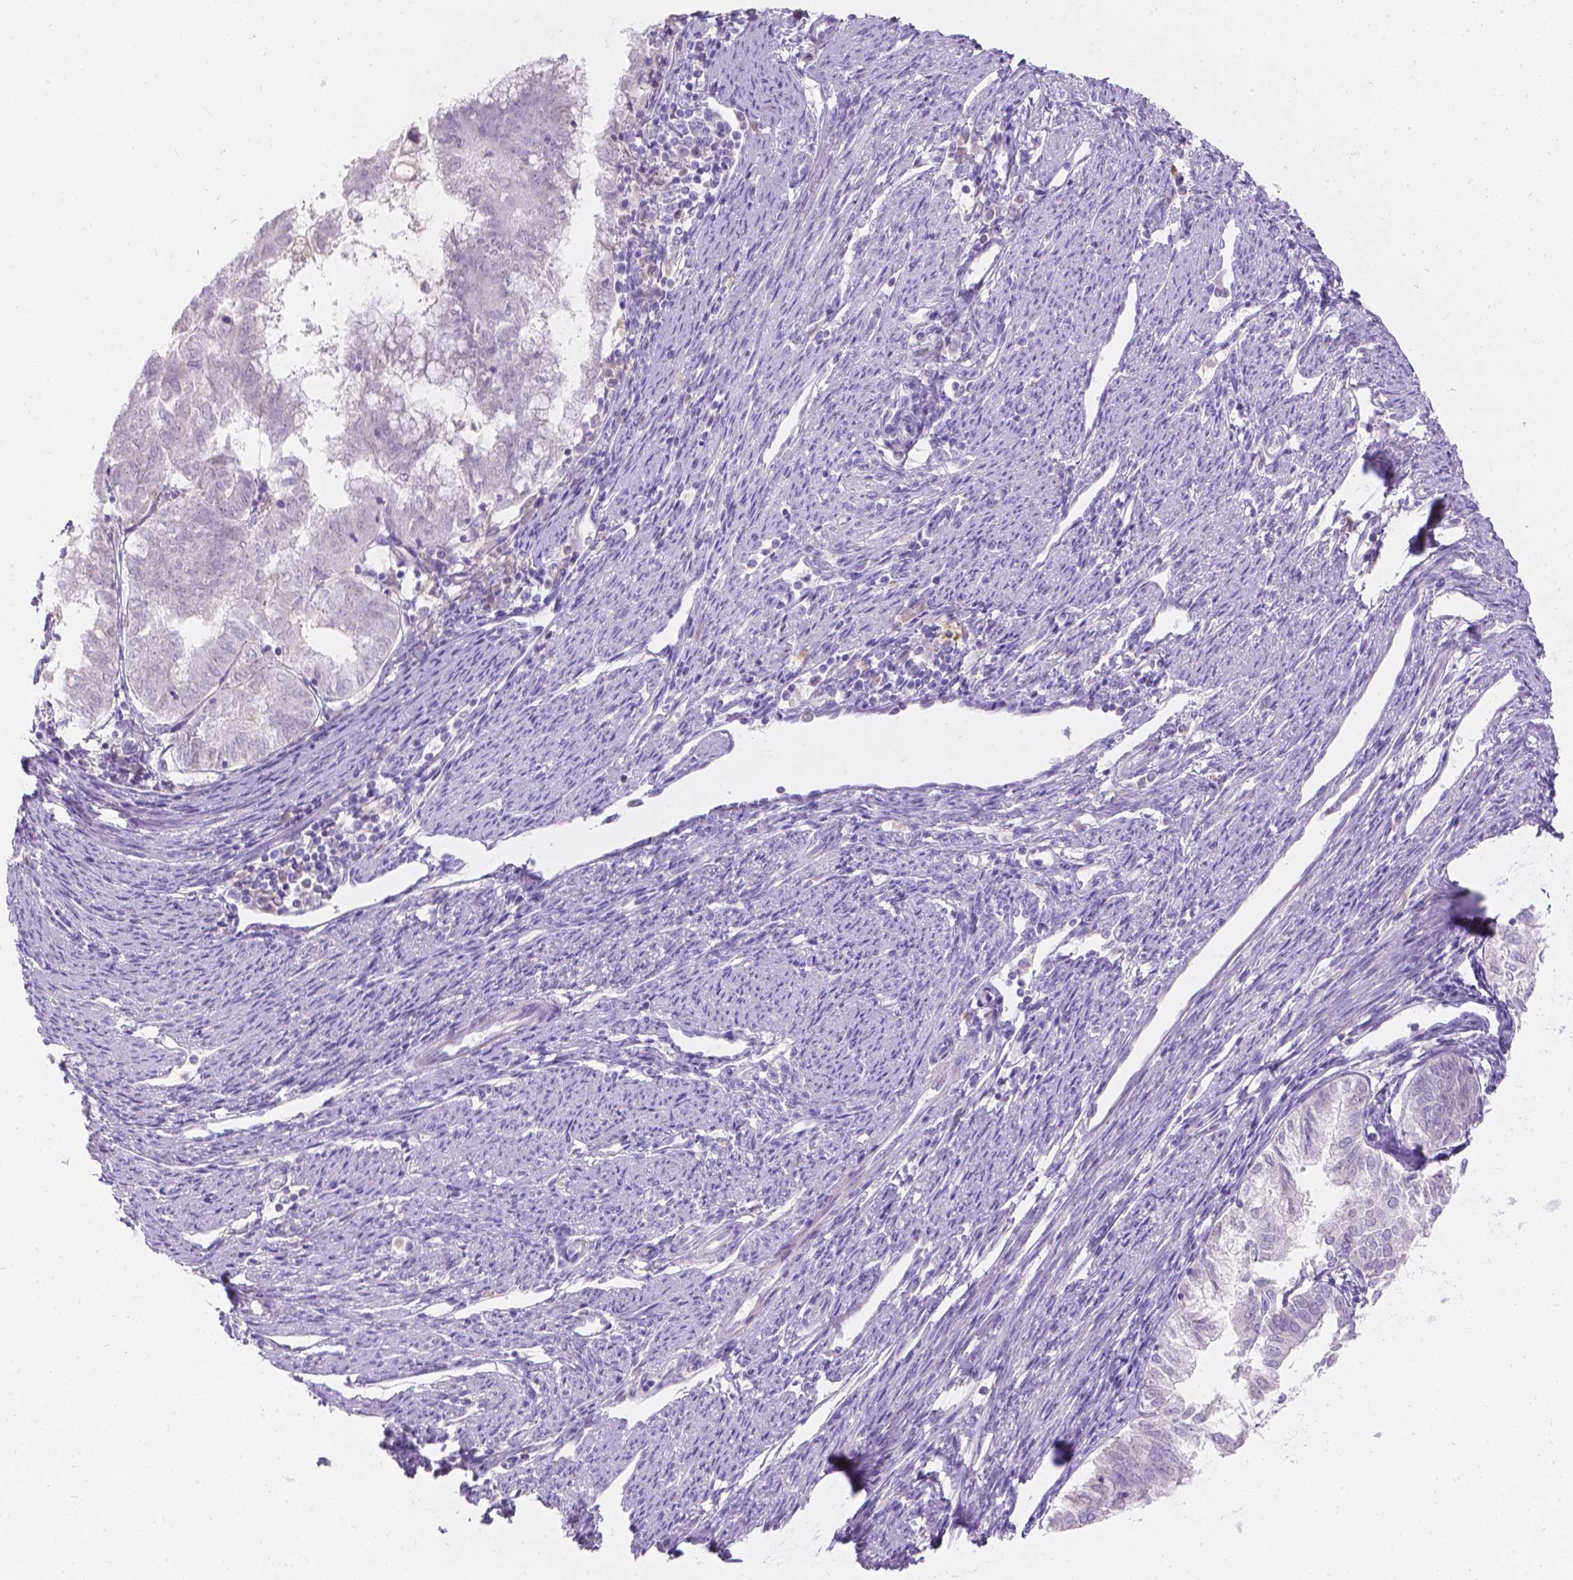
{"staining": {"intensity": "negative", "quantity": "none", "location": "none"}, "tissue": "endometrial cancer", "cell_type": "Tumor cells", "image_type": "cancer", "snomed": [{"axis": "morphology", "description": "Adenocarcinoma, NOS"}, {"axis": "topography", "description": "Endometrium"}], "caption": "IHC image of human endometrial adenocarcinoma stained for a protein (brown), which exhibits no positivity in tumor cells. (Stains: DAB (3,3'-diaminobenzidine) IHC with hematoxylin counter stain, Microscopy: brightfield microscopy at high magnification).", "gene": "GAL3ST2", "patient": {"sex": "female", "age": 79}}